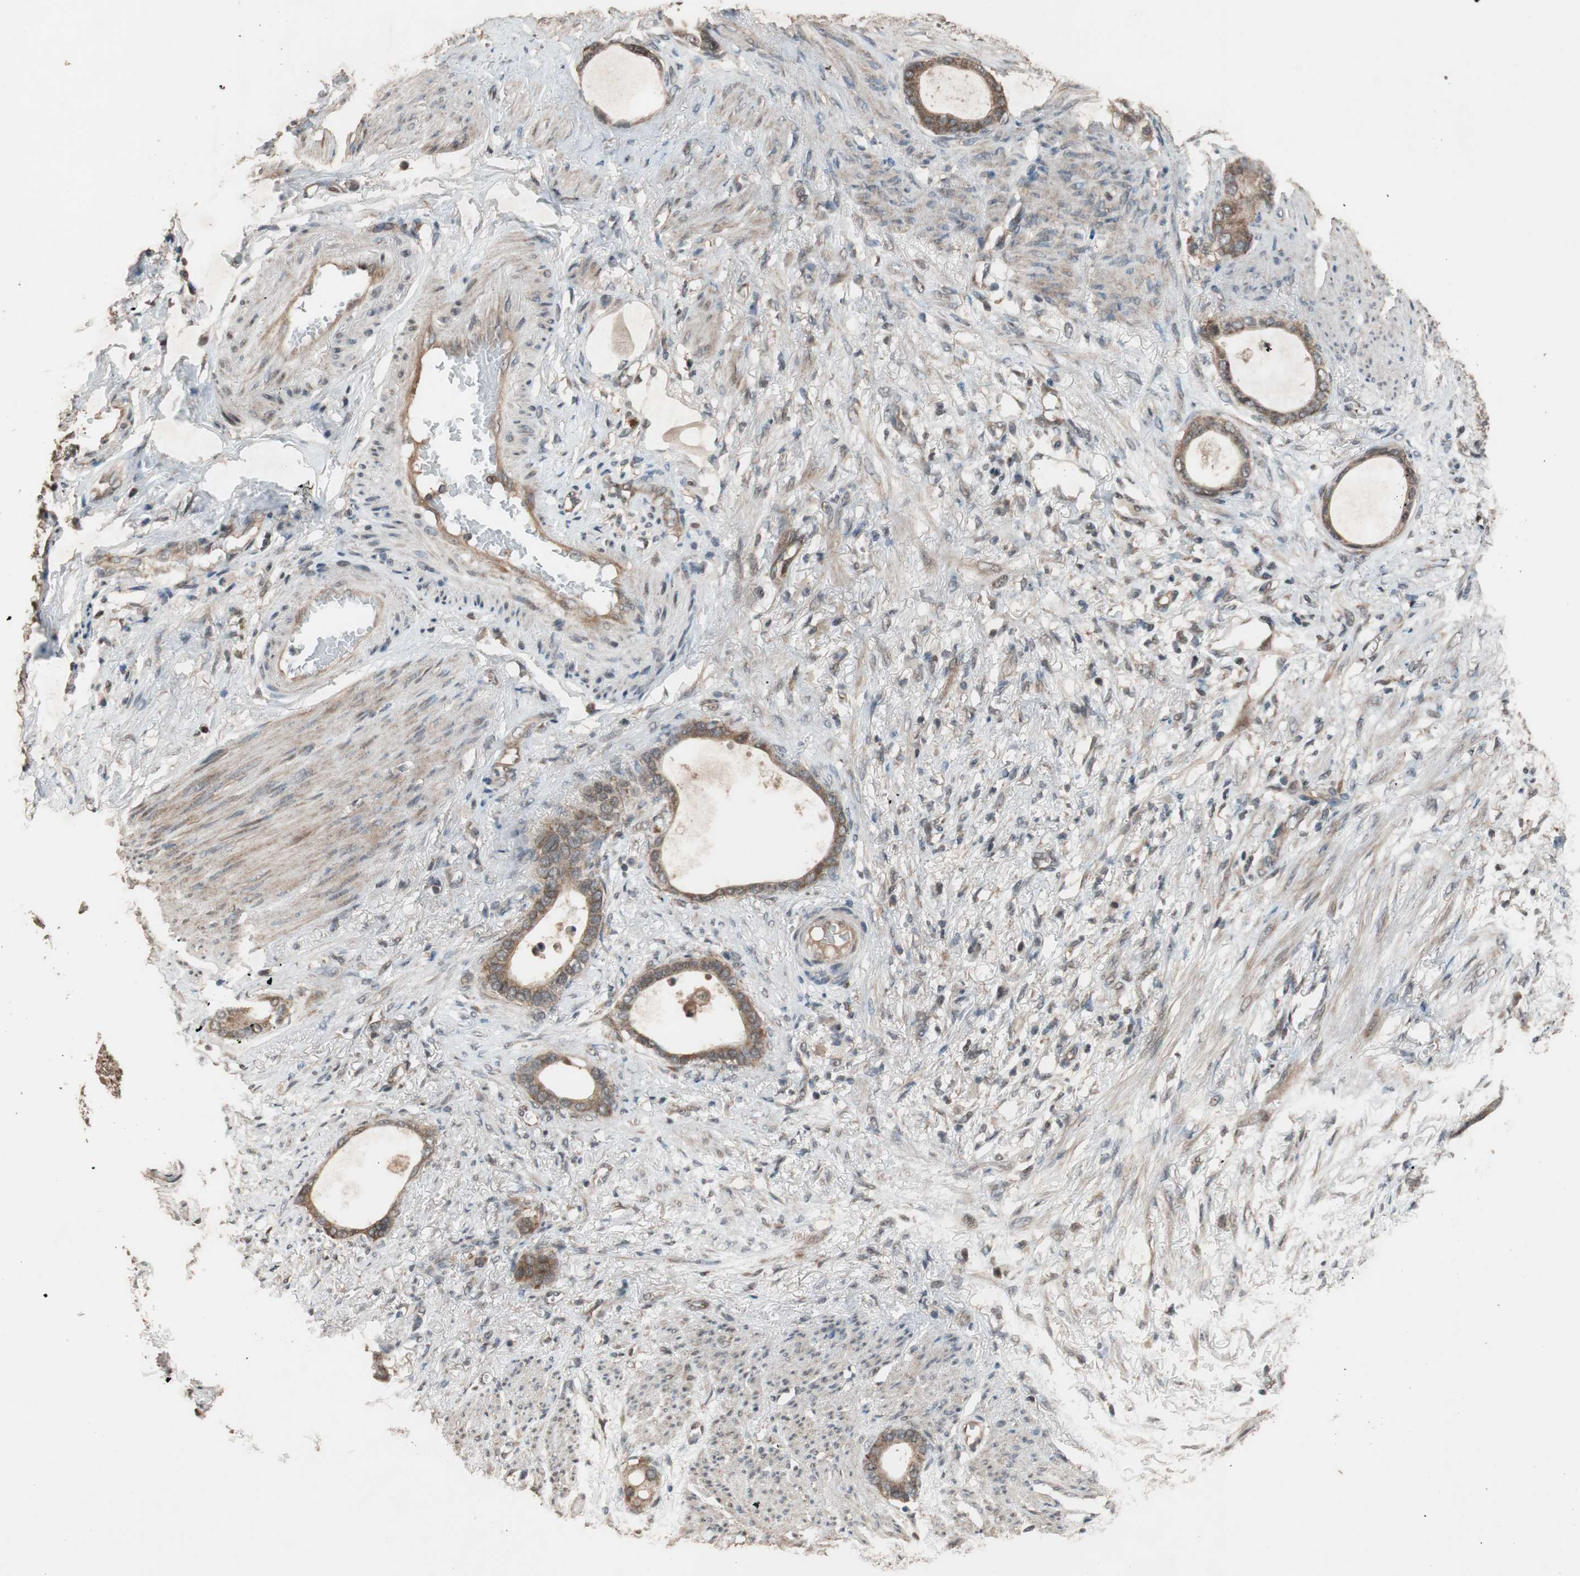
{"staining": {"intensity": "moderate", "quantity": ">75%", "location": "cytoplasmic/membranous"}, "tissue": "stomach cancer", "cell_type": "Tumor cells", "image_type": "cancer", "snomed": [{"axis": "morphology", "description": "Adenocarcinoma, NOS"}, {"axis": "topography", "description": "Stomach"}], "caption": "Protein expression analysis of human stomach cancer reveals moderate cytoplasmic/membranous expression in approximately >75% of tumor cells.", "gene": "TMEM230", "patient": {"sex": "female", "age": 75}}